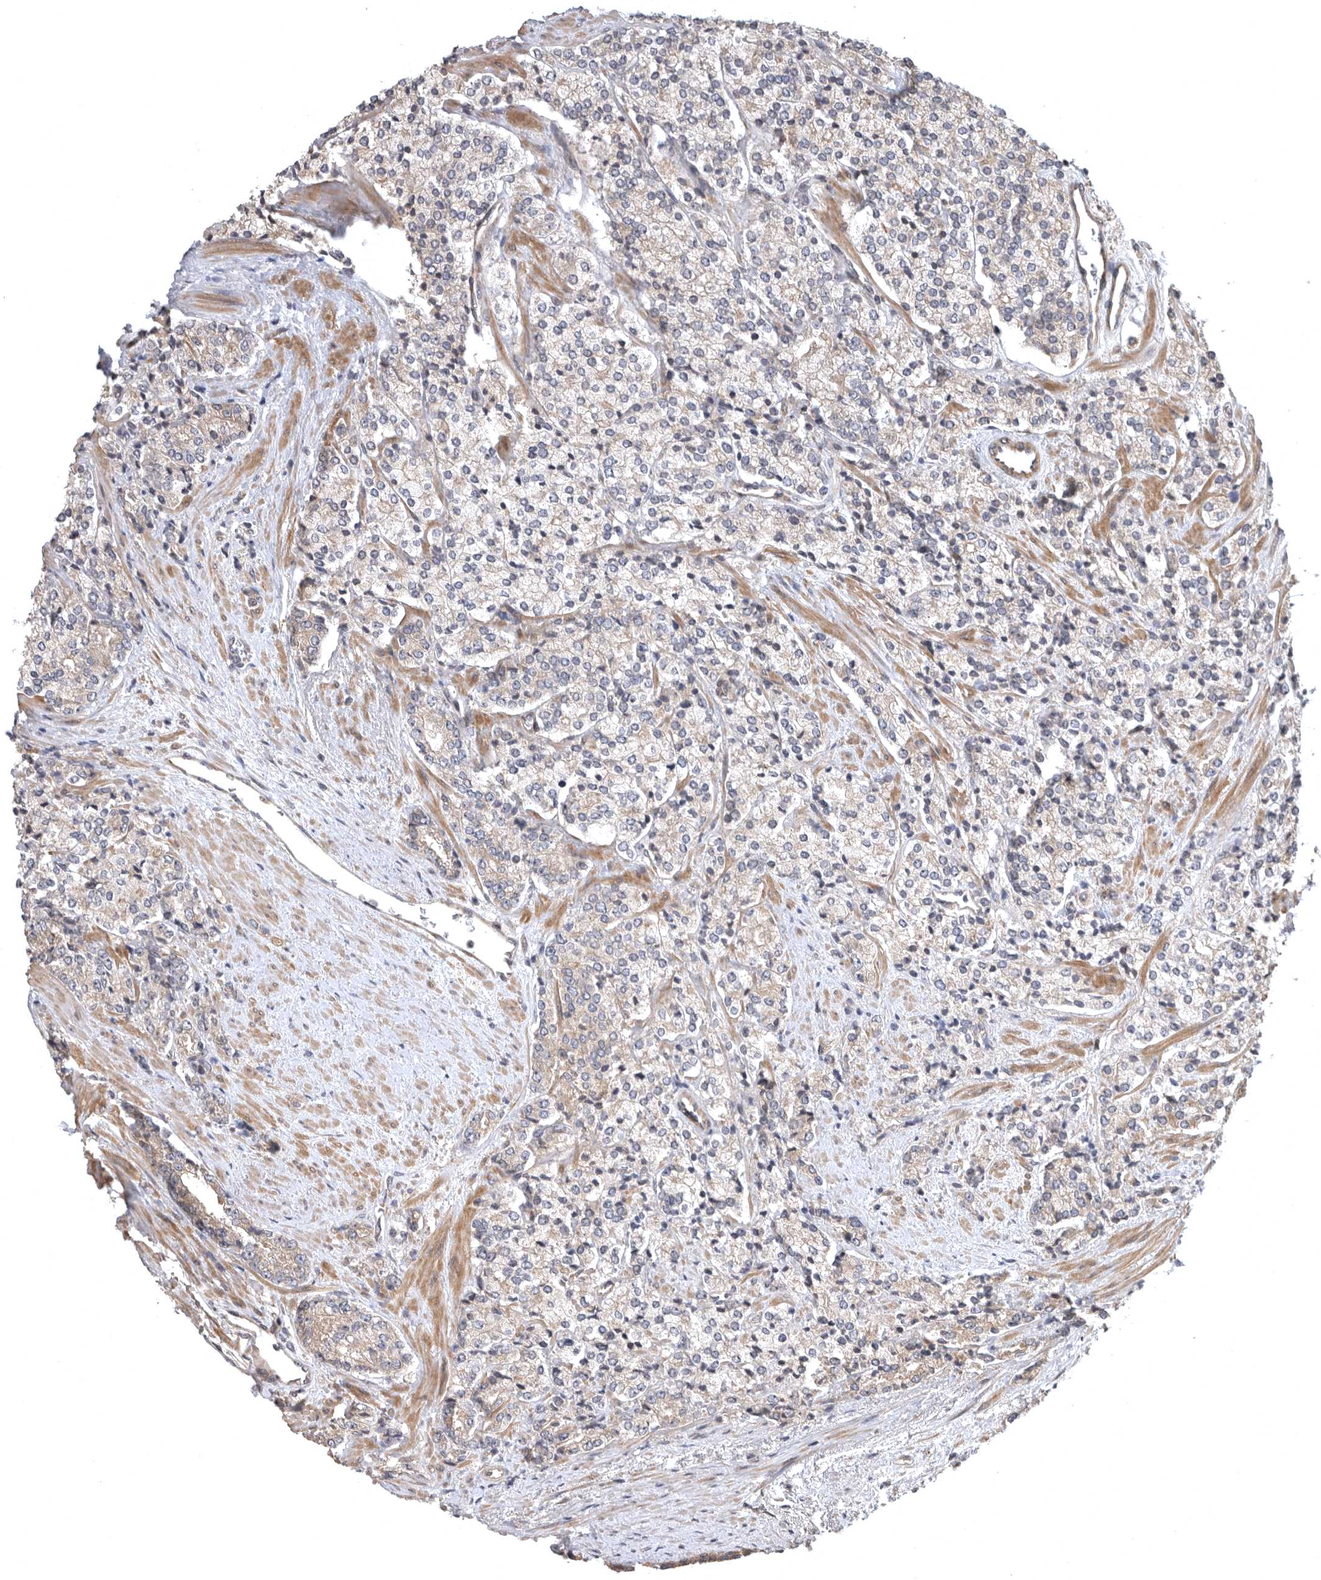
{"staining": {"intensity": "weak", "quantity": "<25%", "location": "cytoplasmic/membranous"}, "tissue": "prostate cancer", "cell_type": "Tumor cells", "image_type": "cancer", "snomed": [{"axis": "morphology", "description": "Adenocarcinoma, High grade"}, {"axis": "topography", "description": "Prostate"}], "caption": "High power microscopy micrograph of an immunohistochemistry (IHC) micrograph of adenocarcinoma (high-grade) (prostate), revealing no significant positivity in tumor cells.", "gene": "CUEDC1", "patient": {"sex": "male", "age": 71}}